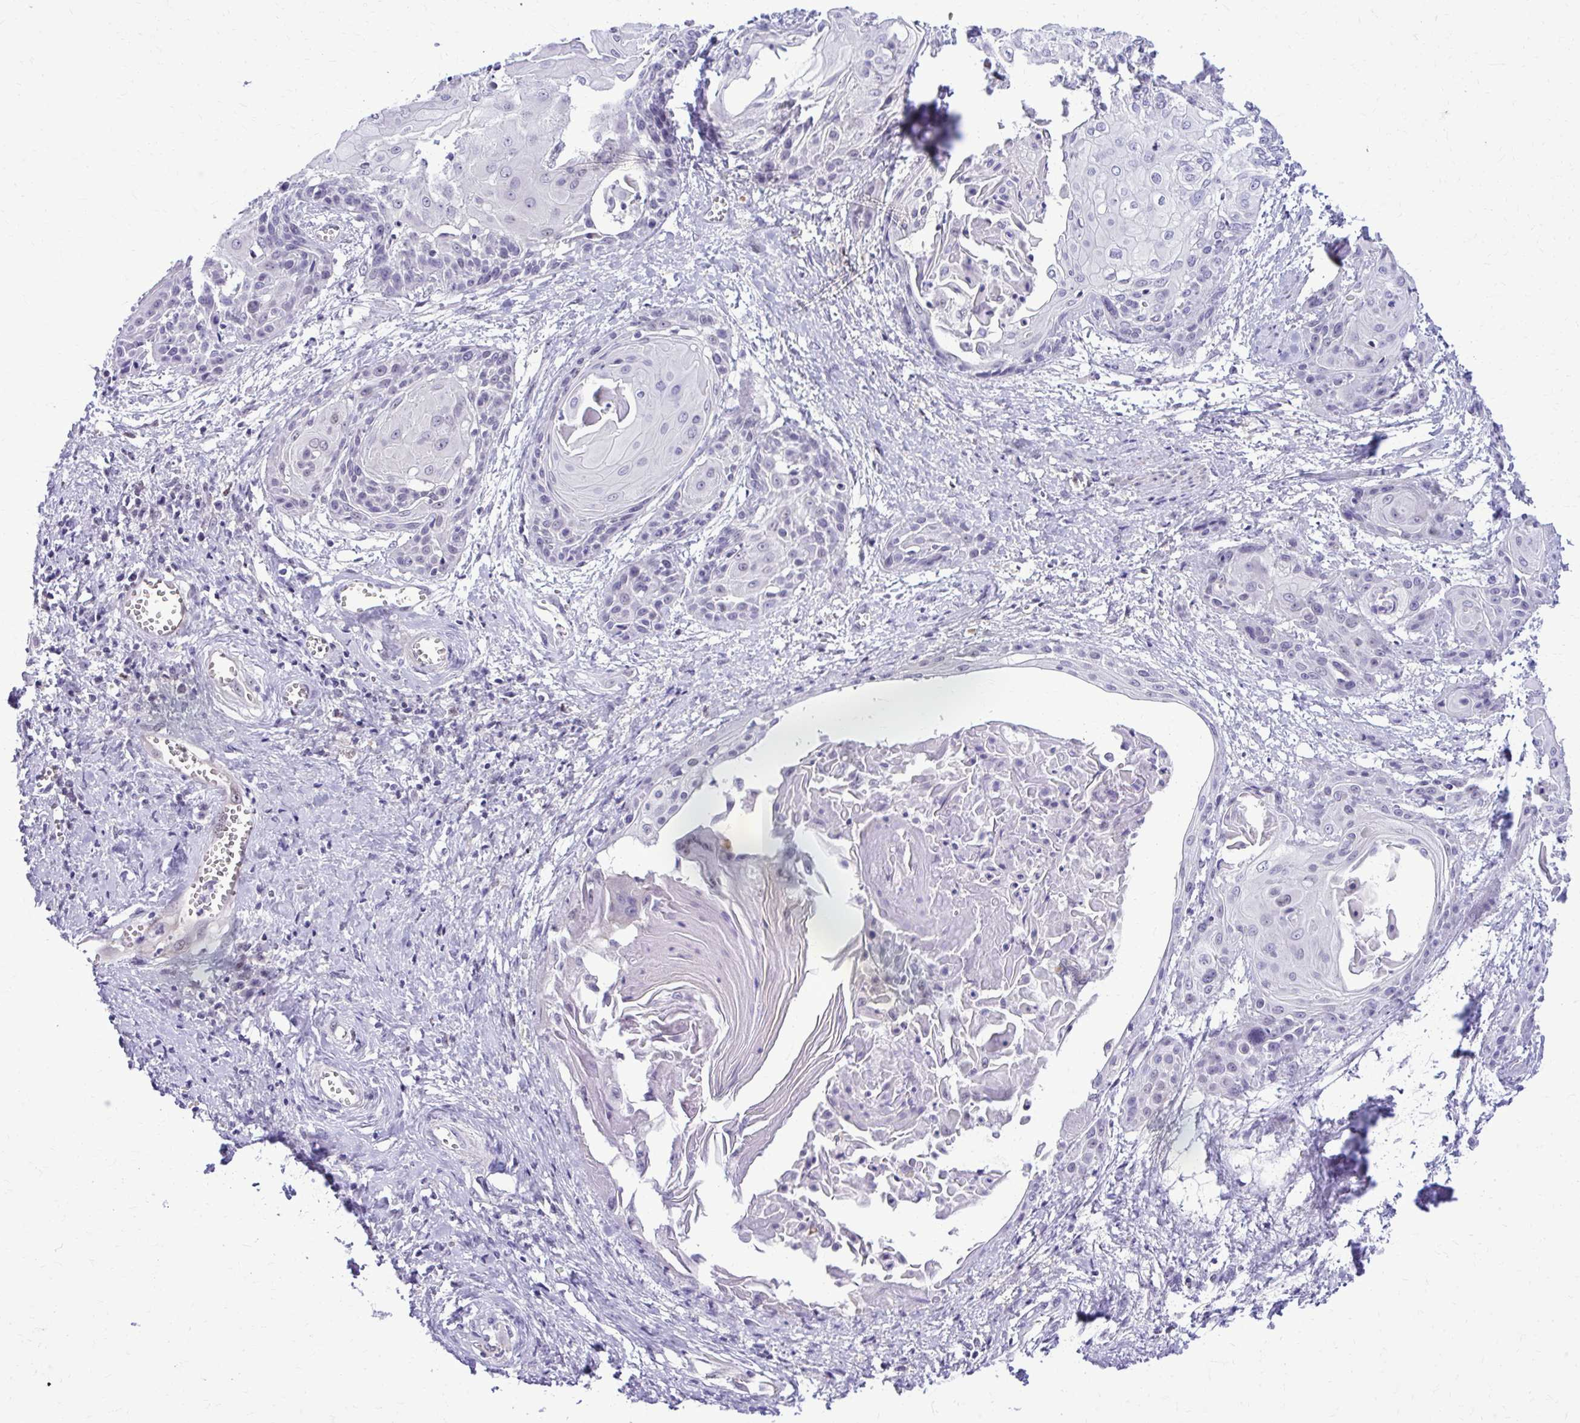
{"staining": {"intensity": "negative", "quantity": "none", "location": "none"}, "tissue": "cervical cancer", "cell_type": "Tumor cells", "image_type": "cancer", "snomed": [{"axis": "morphology", "description": "Squamous cell carcinoma, NOS"}, {"axis": "topography", "description": "Cervix"}], "caption": "DAB (3,3'-diaminobenzidine) immunohistochemical staining of human cervical cancer shows no significant staining in tumor cells. The staining was performed using DAB to visualize the protein expression in brown, while the nuclei were stained in blue with hematoxylin (Magnification: 20x).", "gene": "RASL11B", "patient": {"sex": "female", "age": 57}}